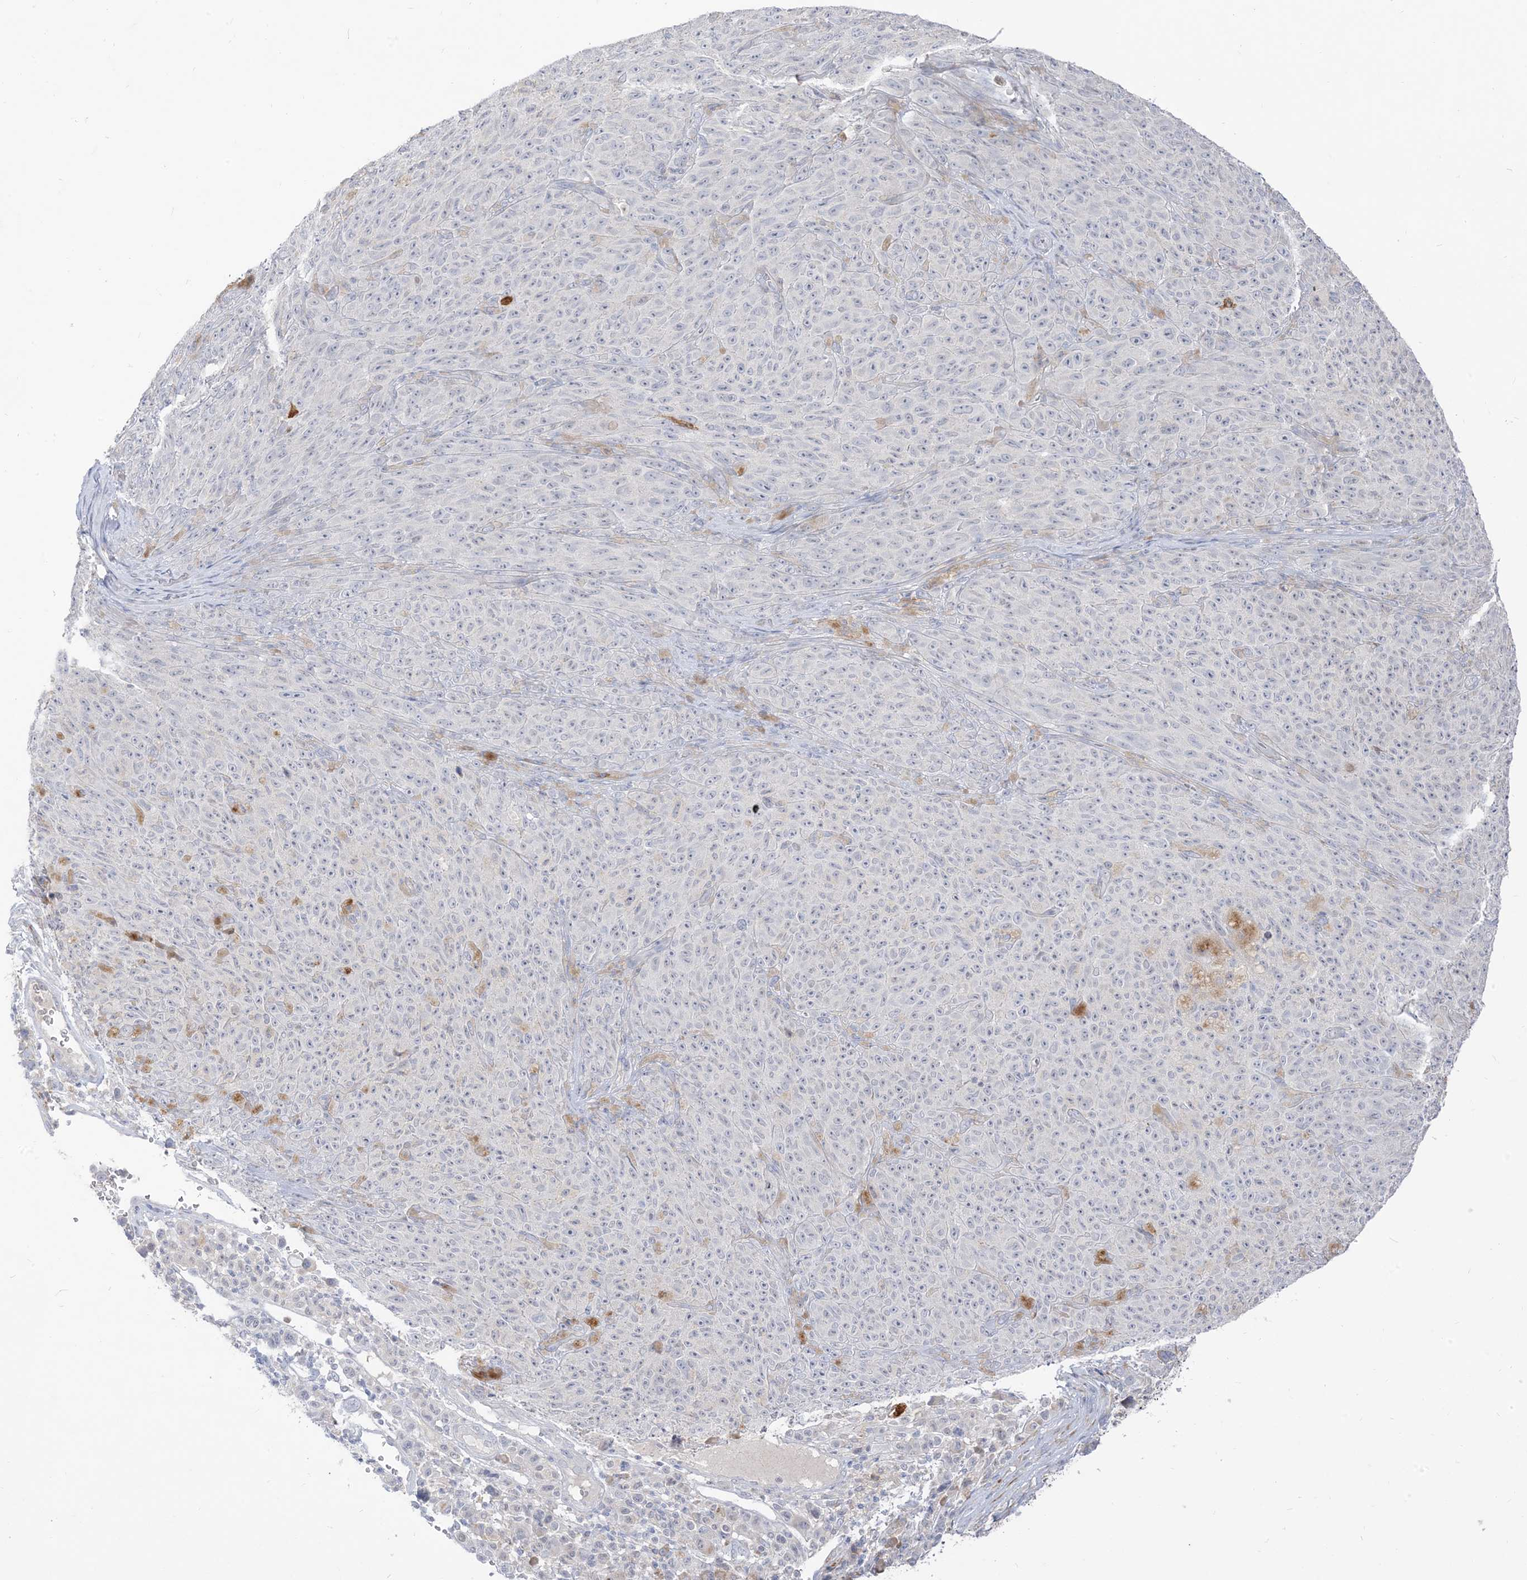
{"staining": {"intensity": "negative", "quantity": "none", "location": "none"}, "tissue": "melanoma", "cell_type": "Tumor cells", "image_type": "cancer", "snomed": [{"axis": "morphology", "description": "Malignant melanoma, NOS"}, {"axis": "topography", "description": "Skin"}], "caption": "High power microscopy micrograph of an IHC image of malignant melanoma, revealing no significant positivity in tumor cells.", "gene": "LOXL3", "patient": {"sex": "female", "age": 82}}